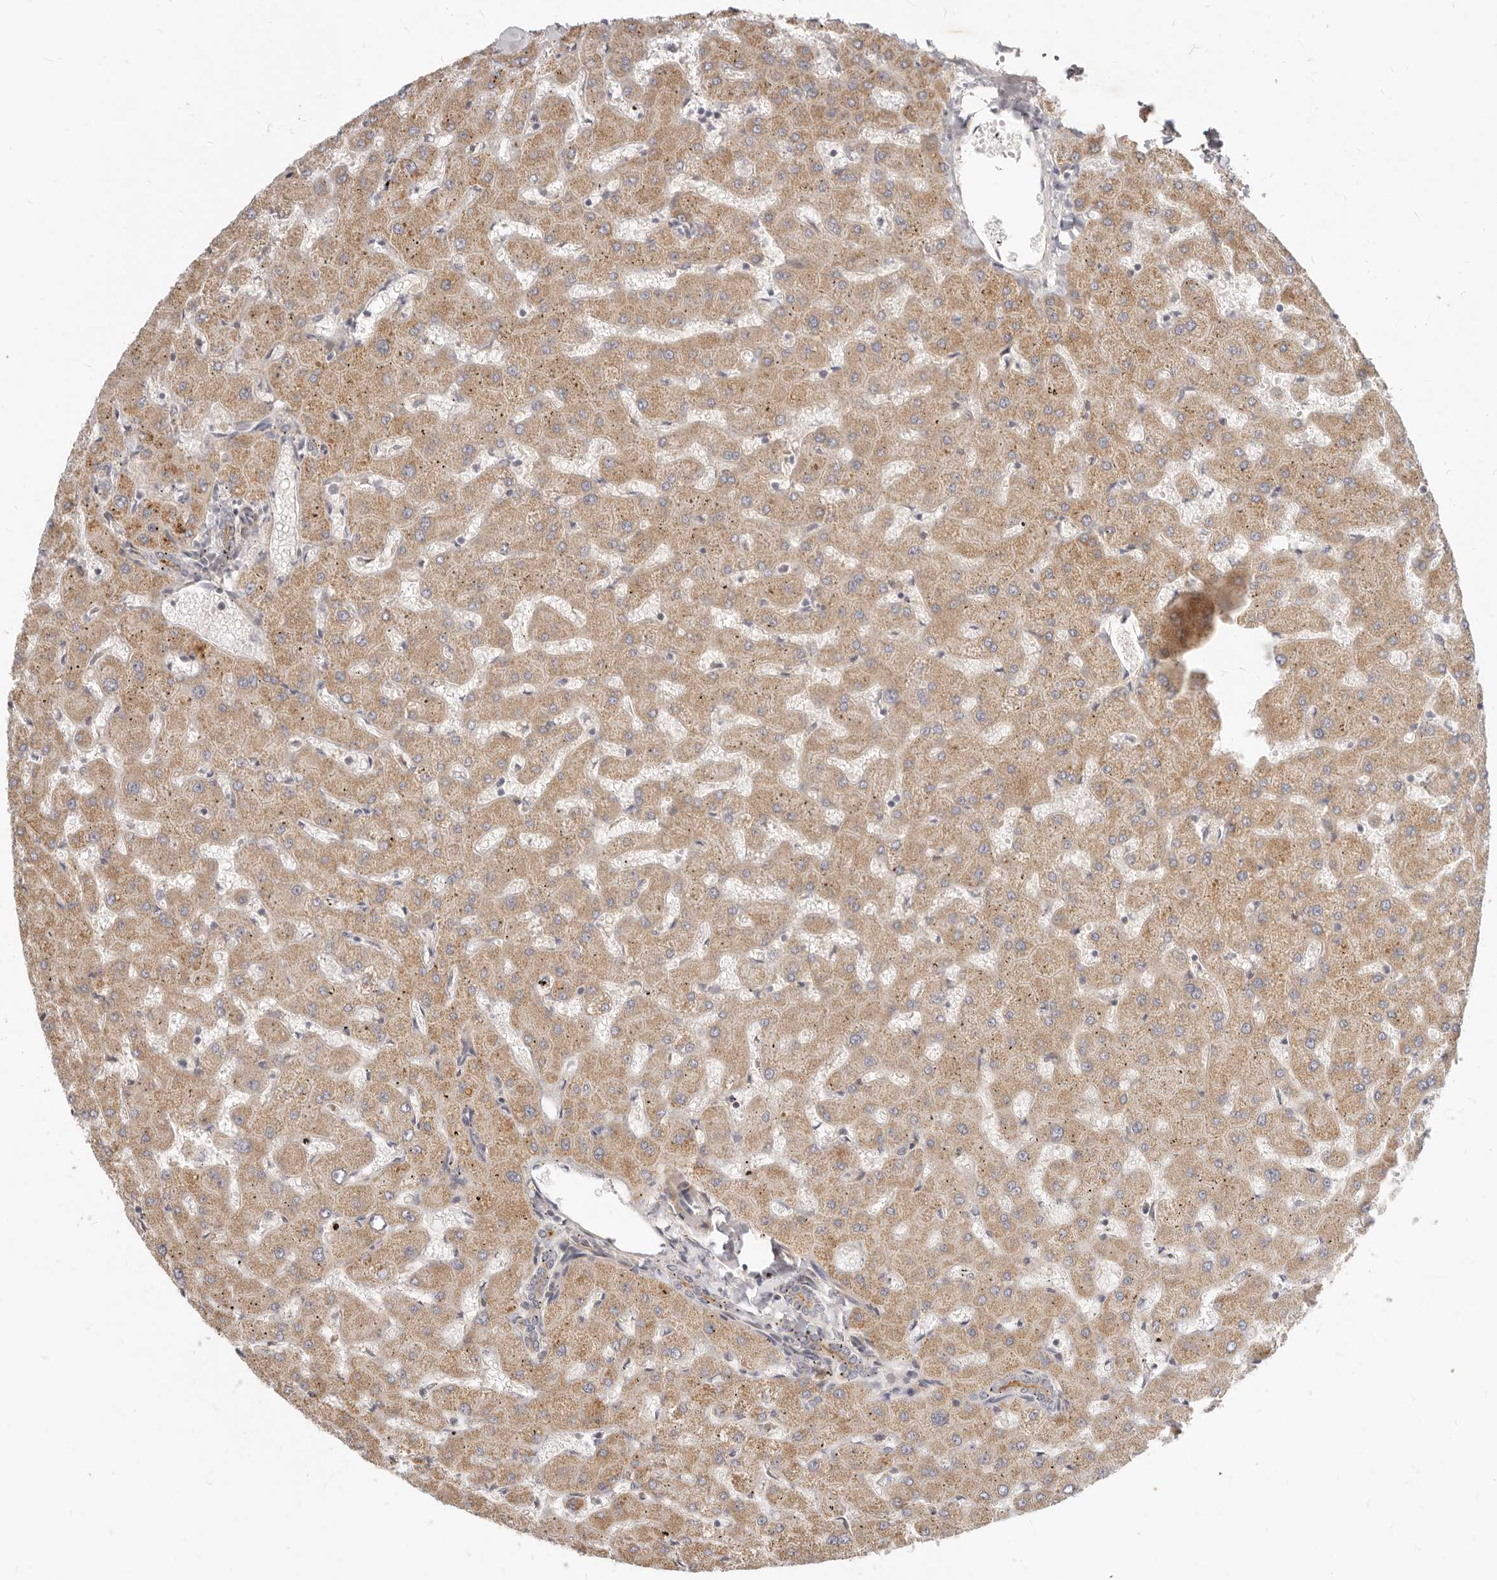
{"staining": {"intensity": "weak", "quantity": ">75%", "location": "cytoplasmic/membranous"}, "tissue": "liver", "cell_type": "Cholangiocytes", "image_type": "normal", "snomed": [{"axis": "morphology", "description": "Normal tissue, NOS"}, {"axis": "topography", "description": "Liver"}], "caption": "Human liver stained with a brown dye reveals weak cytoplasmic/membranous positive expression in about >75% of cholangiocytes.", "gene": "MICALL2", "patient": {"sex": "female", "age": 63}}